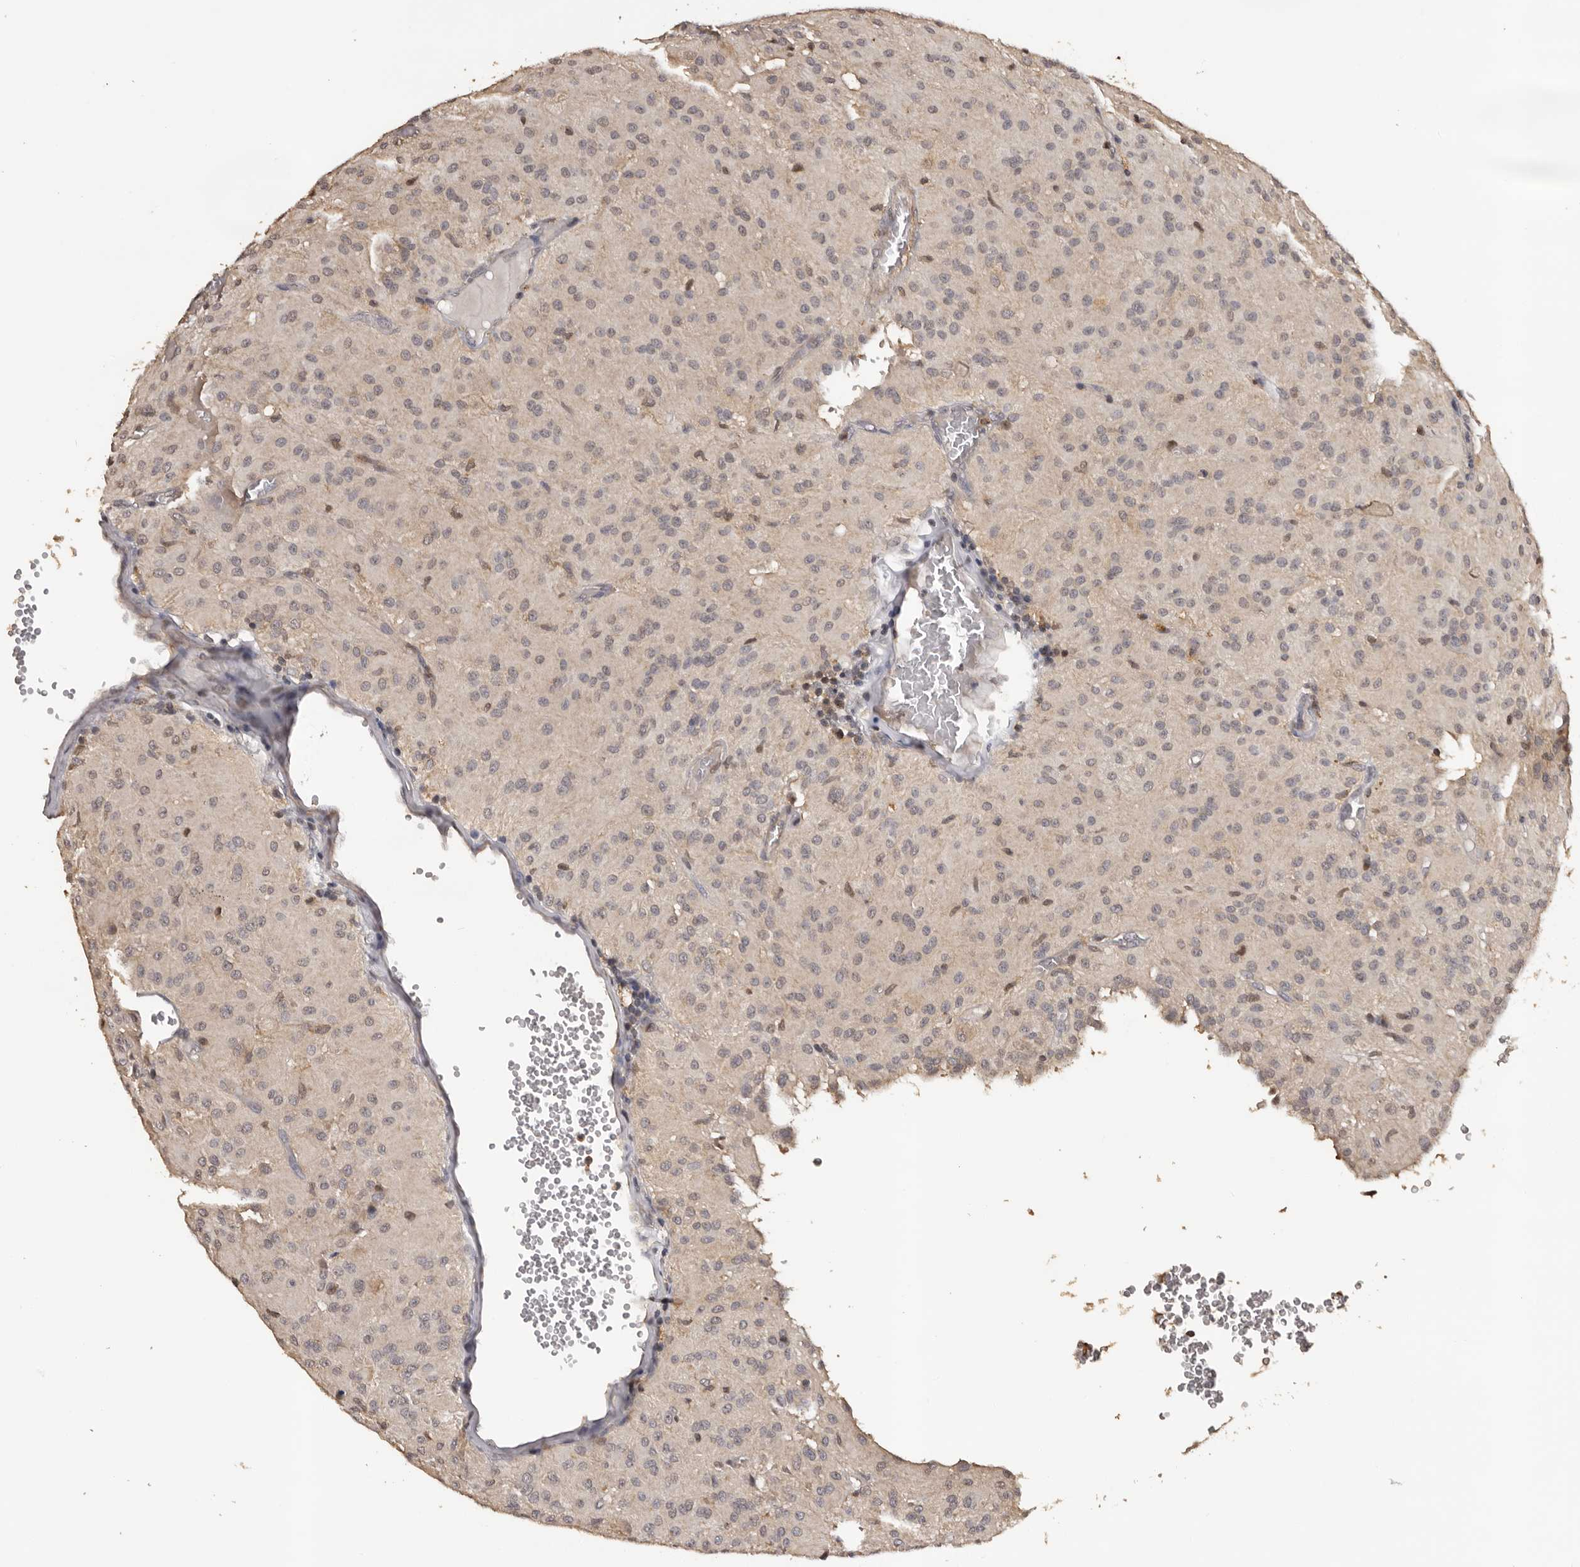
{"staining": {"intensity": "weak", "quantity": "<25%", "location": "nuclear"}, "tissue": "glioma", "cell_type": "Tumor cells", "image_type": "cancer", "snomed": [{"axis": "morphology", "description": "Glioma, malignant, High grade"}, {"axis": "topography", "description": "Brain"}], "caption": "Micrograph shows no significant protein expression in tumor cells of malignant glioma (high-grade).", "gene": "KIF2B", "patient": {"sex": "female", "age": 59}}